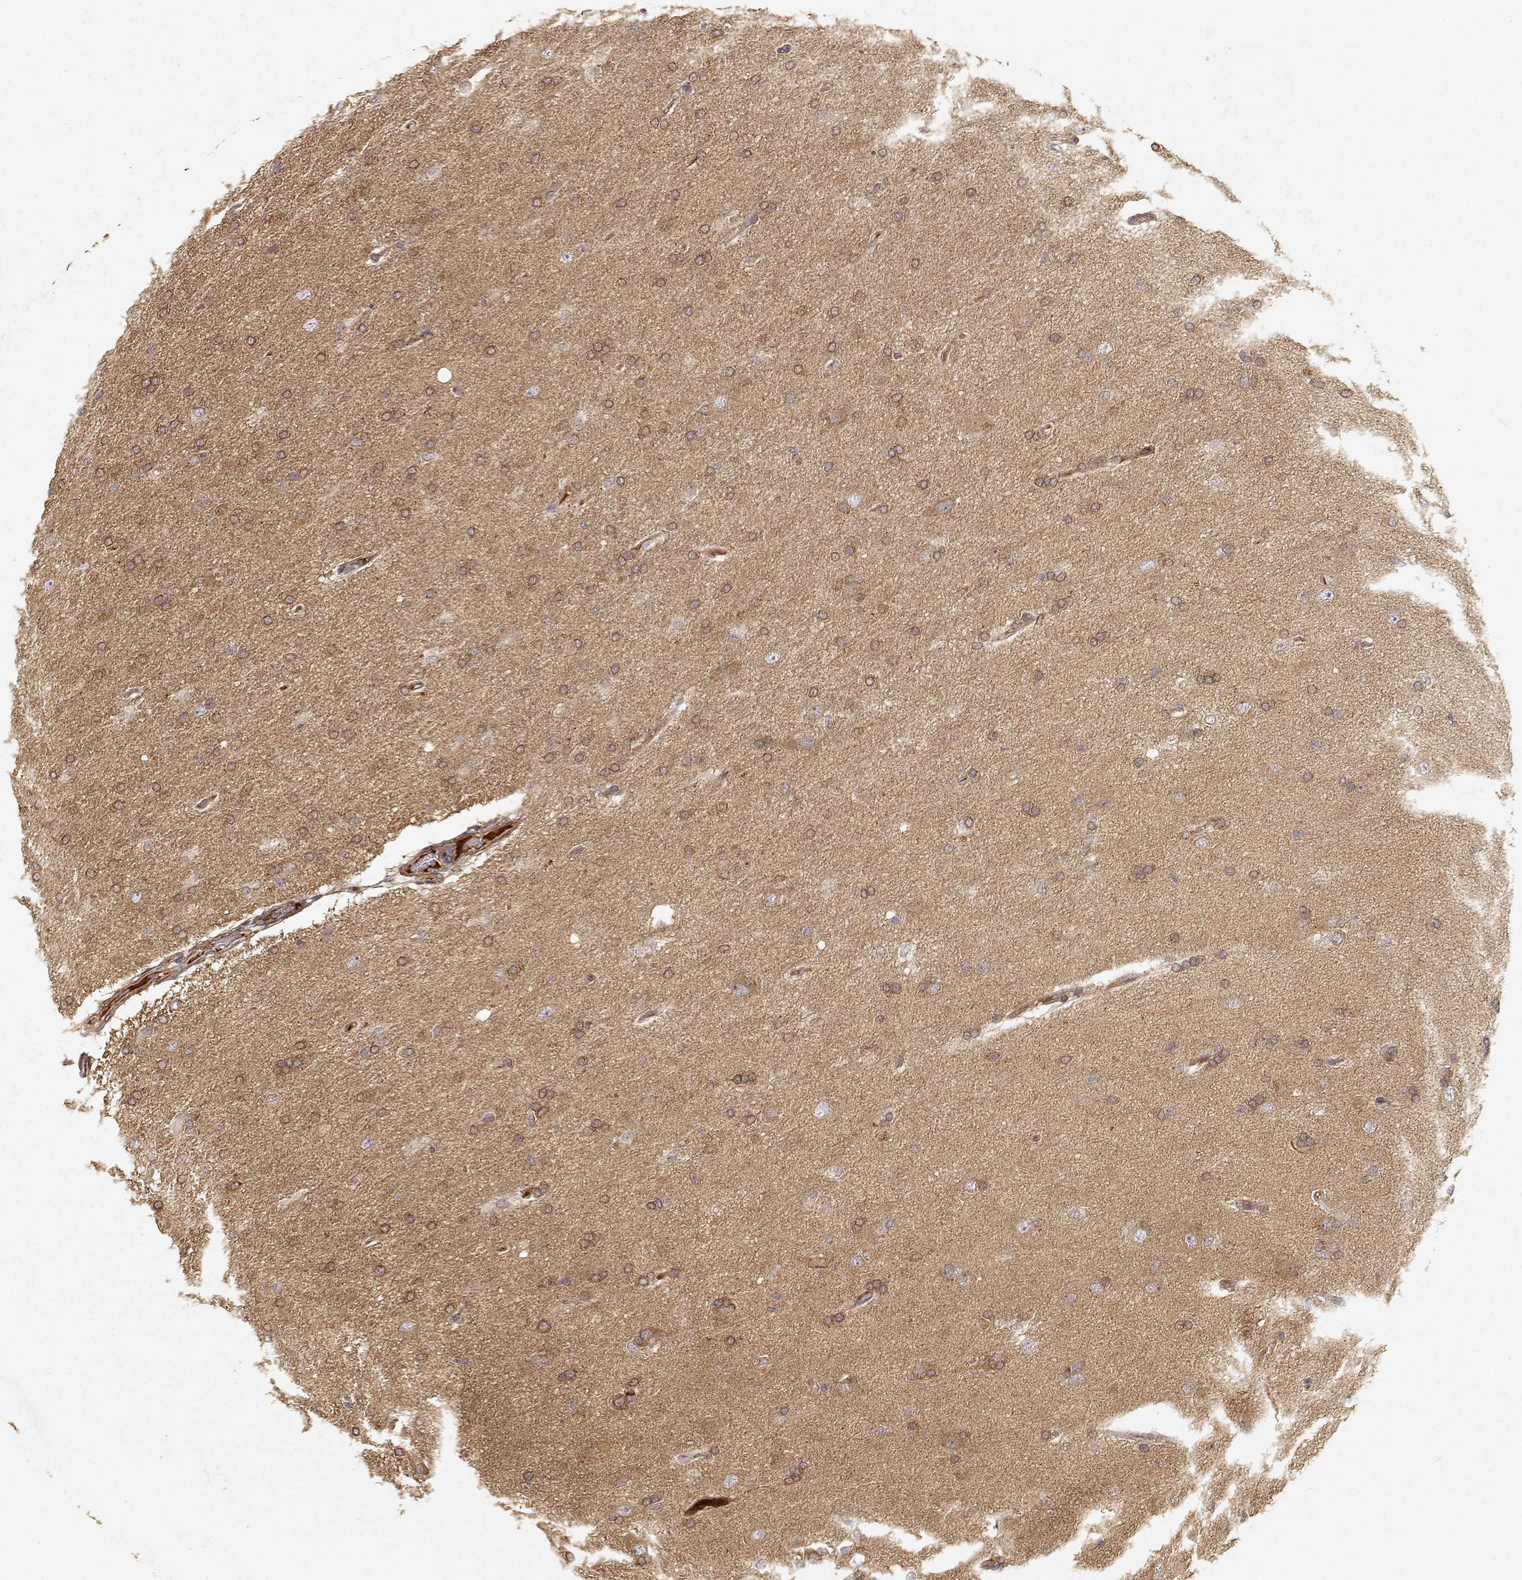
{"staining": {"intensity": "moderate", "quantity": ">75%", "location": "cytoplasmic/membranous"}, "tissue": "glioma", "cell_type": "Tumor cells", "image_type": "cancer", "snomed": [{"axis": "morphology", "description": "Glioma, malignant, High grade"}, {"axis": "topography", "description": "Cerebral cortex"}], "caption": "This is a photomicrograph of immunohistochemistry staining of glioma, which shows moderate expression in the cytoplasmic/membranous of tumor cells.", "gene": "PICK1", "patient": {"sex": "male", "age": 70}}